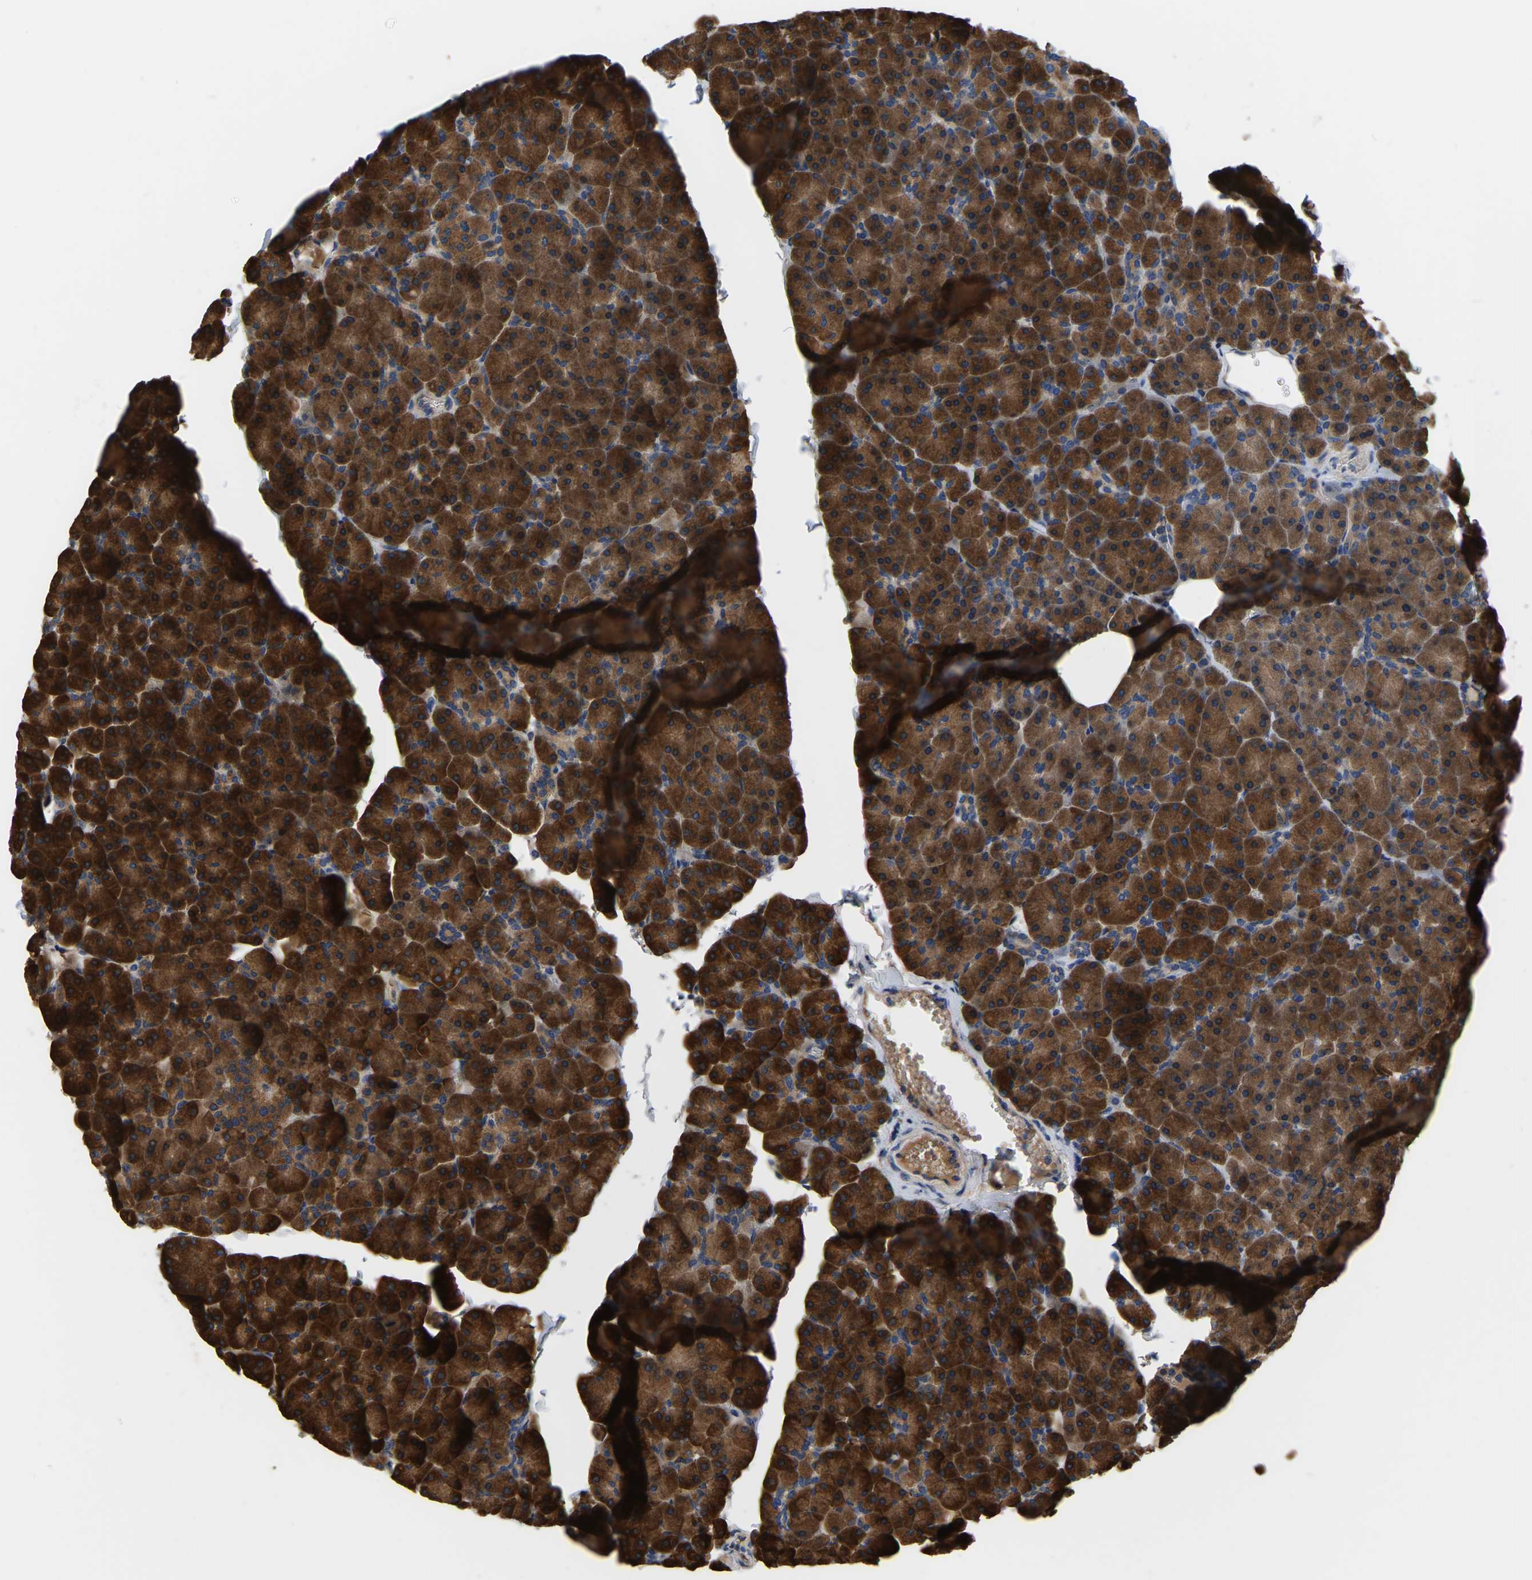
{"staining": {"intensity": "strong", "quantity": ">75%", "location": "cytoplasmic/membranous"}, "tissue": "pancreas", "cell_type": "Exocrine glandular cells", "image_type": "normal", "snomed": [{"axis": "morphology", "description": "Normal tissue, NOS"}, {"axis": "topography", "description": "Pancreas"}], "caption": "Approximately >75% of exocrine glandular cells in normal human pancreas demonstrate strong cytoplasmic/membranous protein expression as visualized by brown immunohistochemical staining.", "gene": "GARS1", "patient": {"sex": "male", "age": 35}}